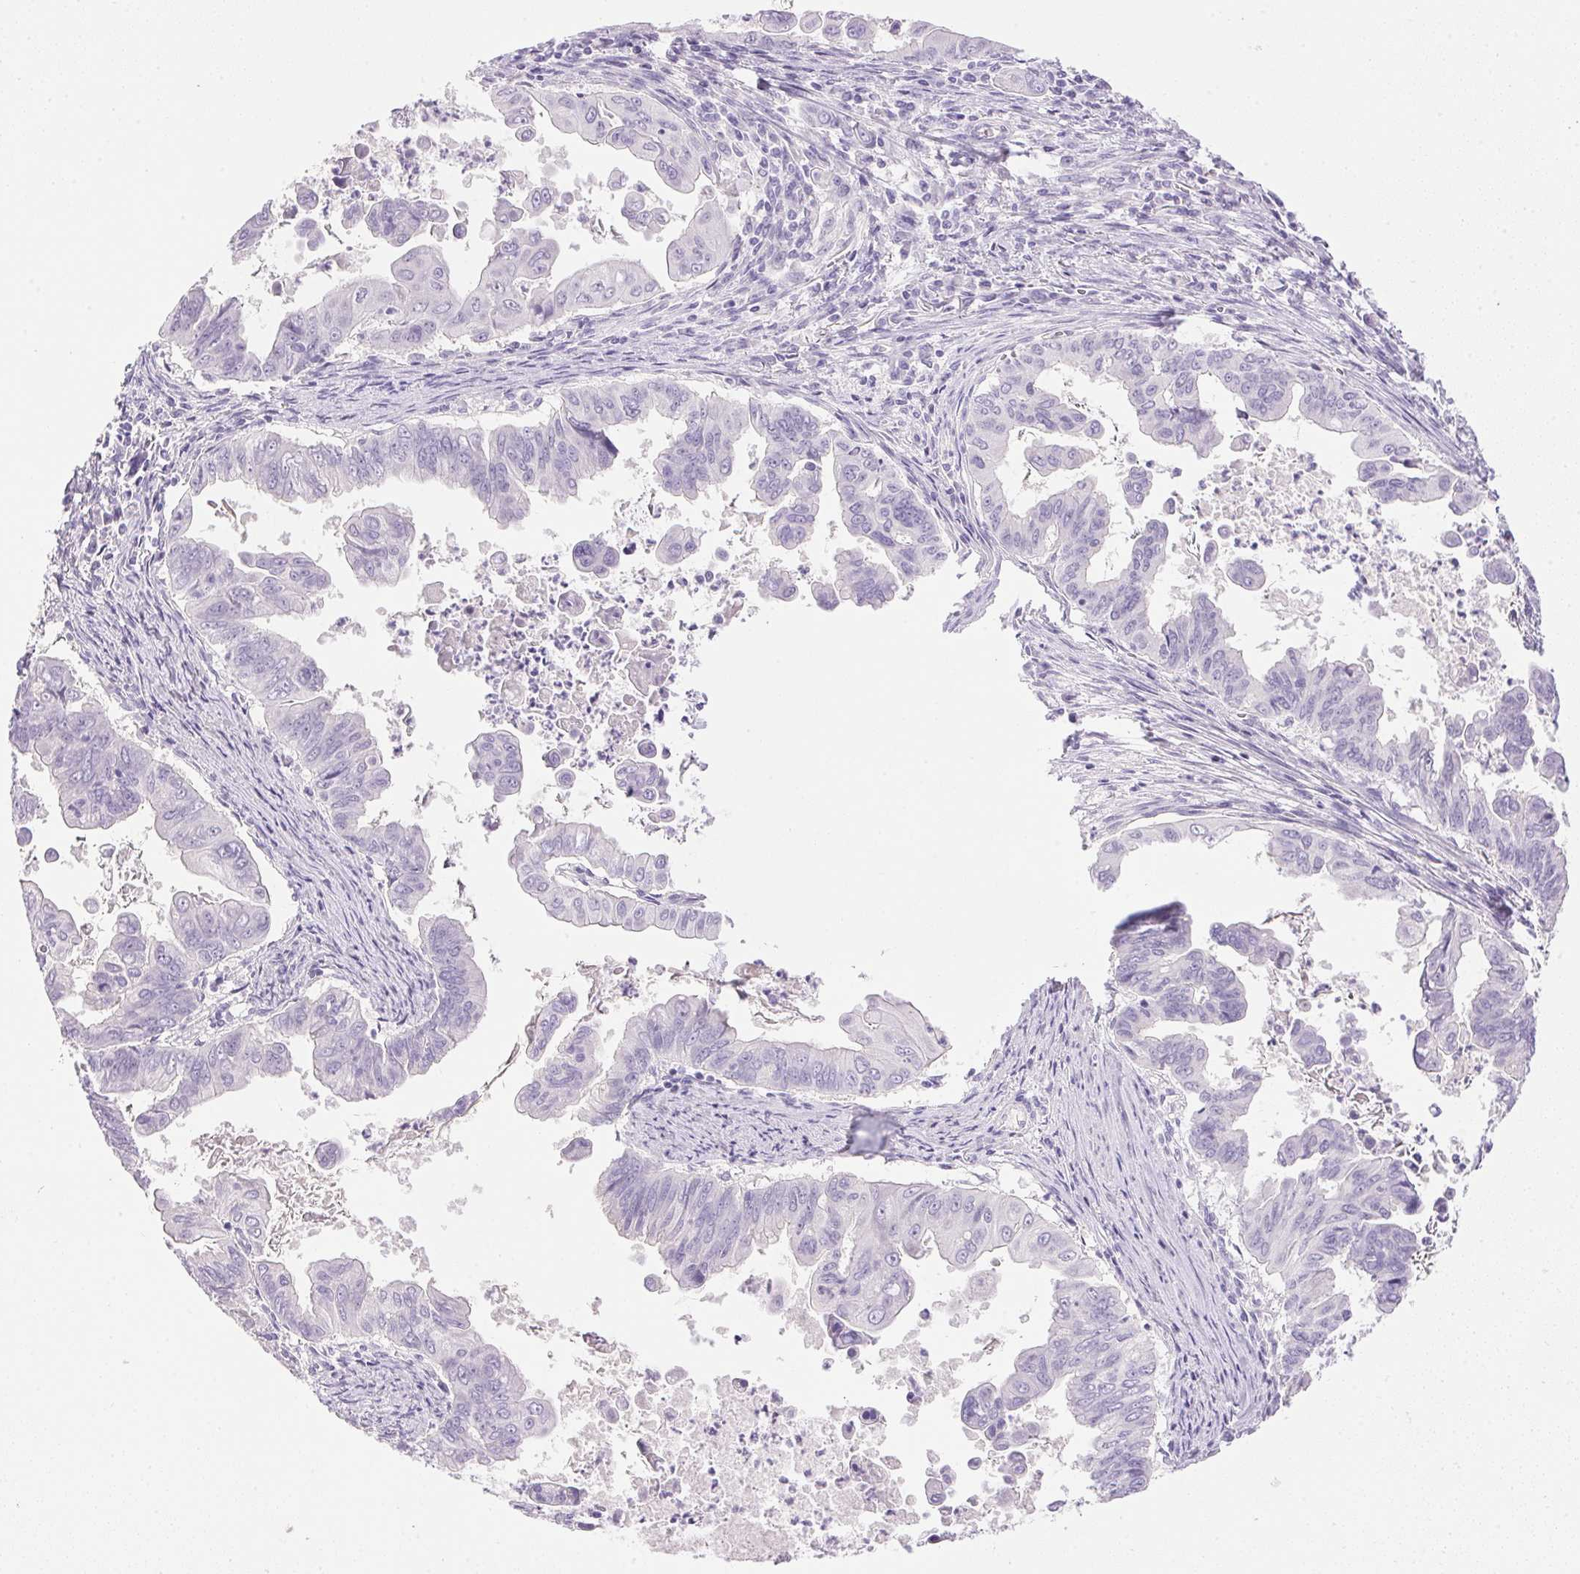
{"staining": {"intensity": "negative", "quantity": "none", "location": "none"}, "tissue": "stomach cancer", "cell_type": "Tumor cells", "image_type": "cancer", "snomed": [{"axis": "morphology", "description": "Adenocarcinoma, NOS"}, {"axis": "topography", "description": "Stomach, upper"}], "caption": "Stomach adenocarcinoma was stained to show a protein in brown. There is no significant expression in tumor cells. Nuclei are stained in blue.", "gene": "ATP6V0A4", "patient": {"sex": "male", "age": 80}}